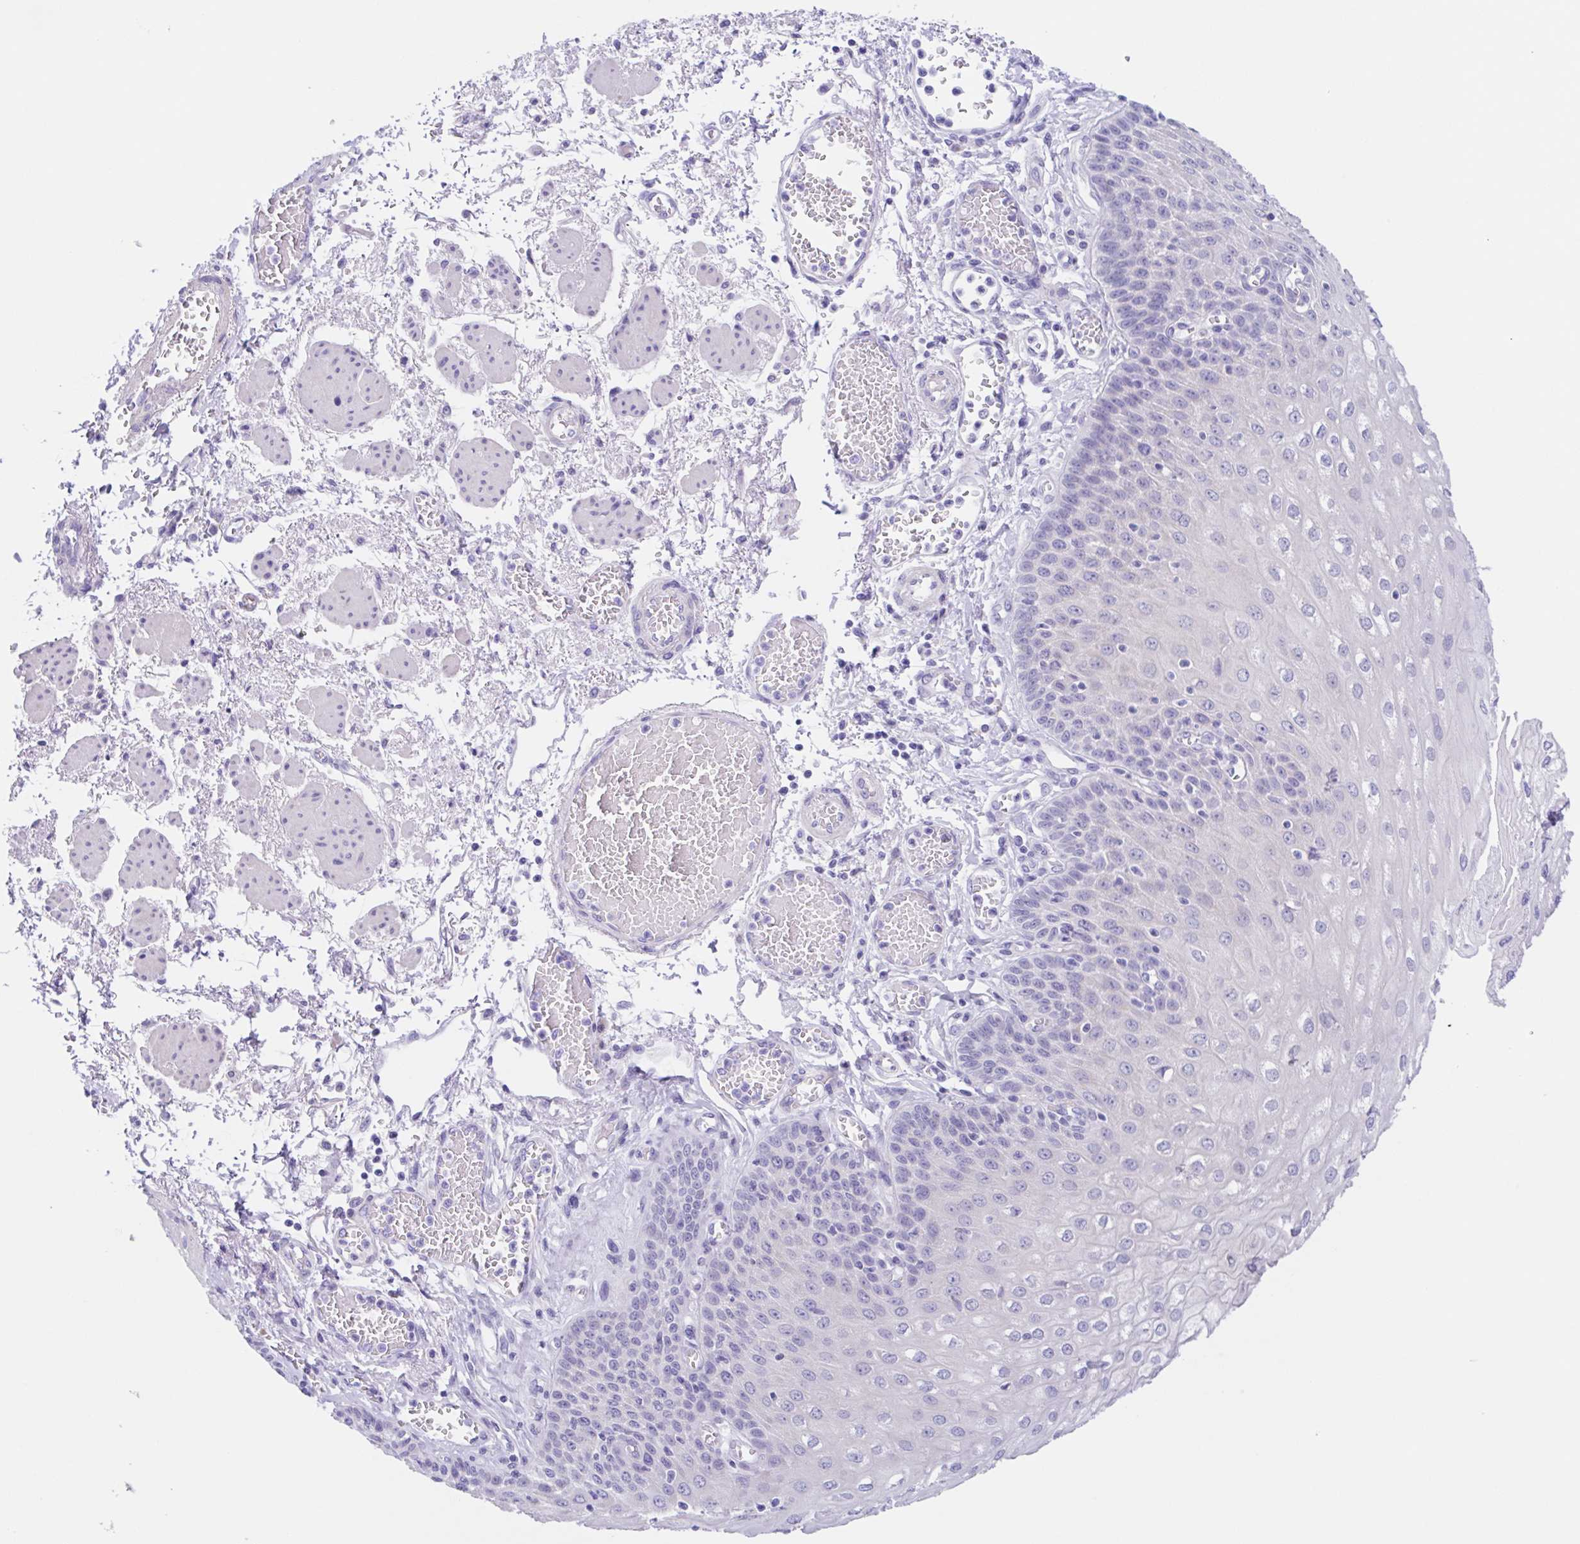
{"staining": {"intensity": "negative", "quantity": "none", "location": "none"}, "tissue": "esophagus", "cell_type": "Squamous epithelial cells", "image_type": "normal", "snomed": [{"axis": "morphology", "description": "Normal tissue, NOS"}, {"axis": "morphology", "description": "Adenocarcinoma, NOS"}, {"axis": "topography", "description": "Esophagus"}], "caption": "This is an immunohistochemistry photomicrograph of benign esophagus. There is no positivity in squamous epithelial cells.", "gene": "SCG3", "patient": {"sex": "male", "age": 81}}